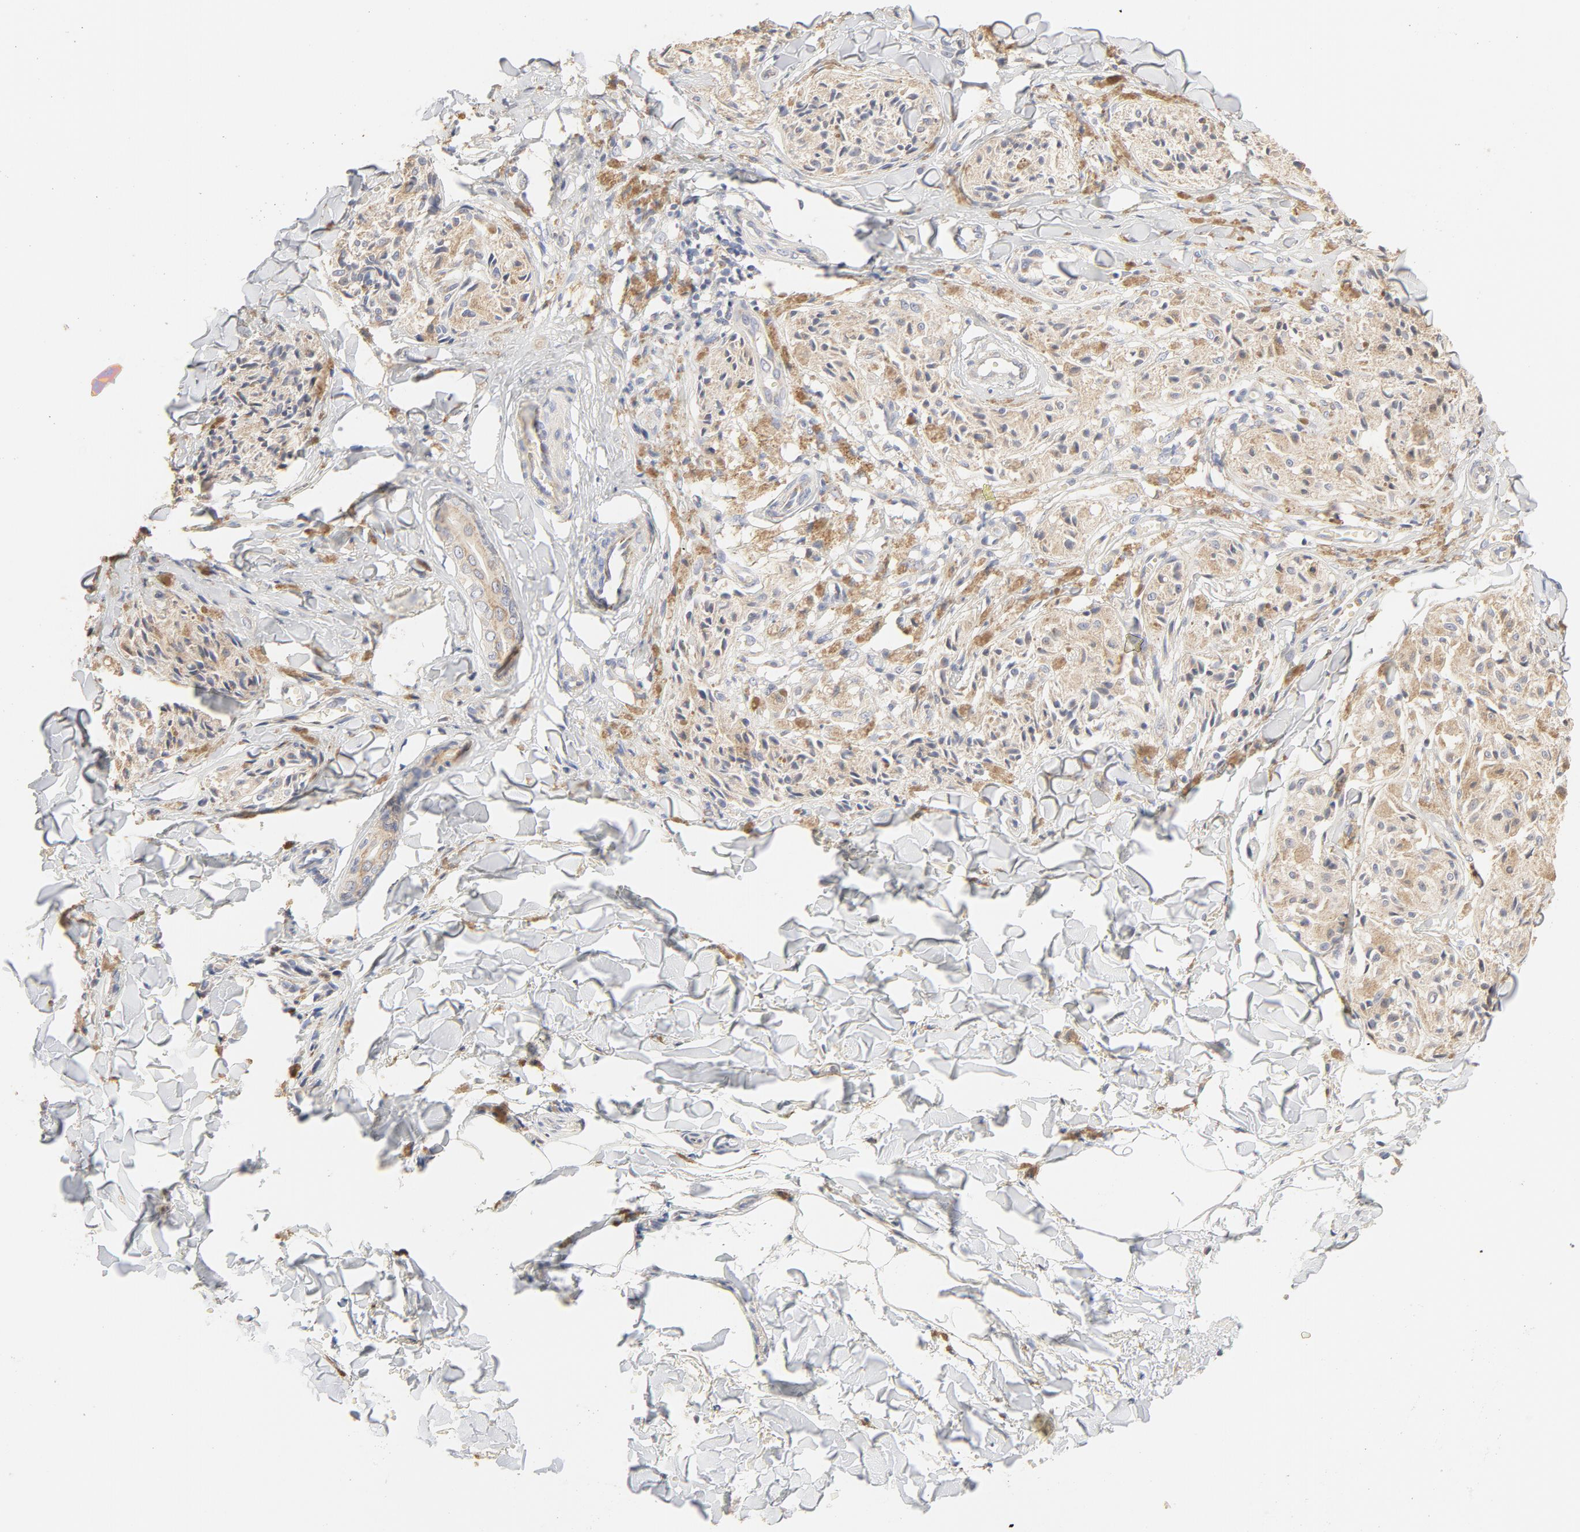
{"staining": {"intensity": "negative", "quantity": "none", "location": "none"}, "tissue": "melanoma", "cell_type": "Tumor cells", "image_type": "cancer", "snomed": [{"axis": "morphology", "description": "Malignant melanoma, Metastatic site"}, {"axis": "topography", "description": "Skin"}], "caption": "The image demonstrates no staining of tumor cells in malignant melanoma (metastatic site). (Stains: DAB (3,3'-diaminobenzidine) IHC with hematoxylin counter stain, Microscopy: brightfield microscopy at high magnification).", "gene": "FCGBP", "patient": {"sex": "female", "age": 66}}